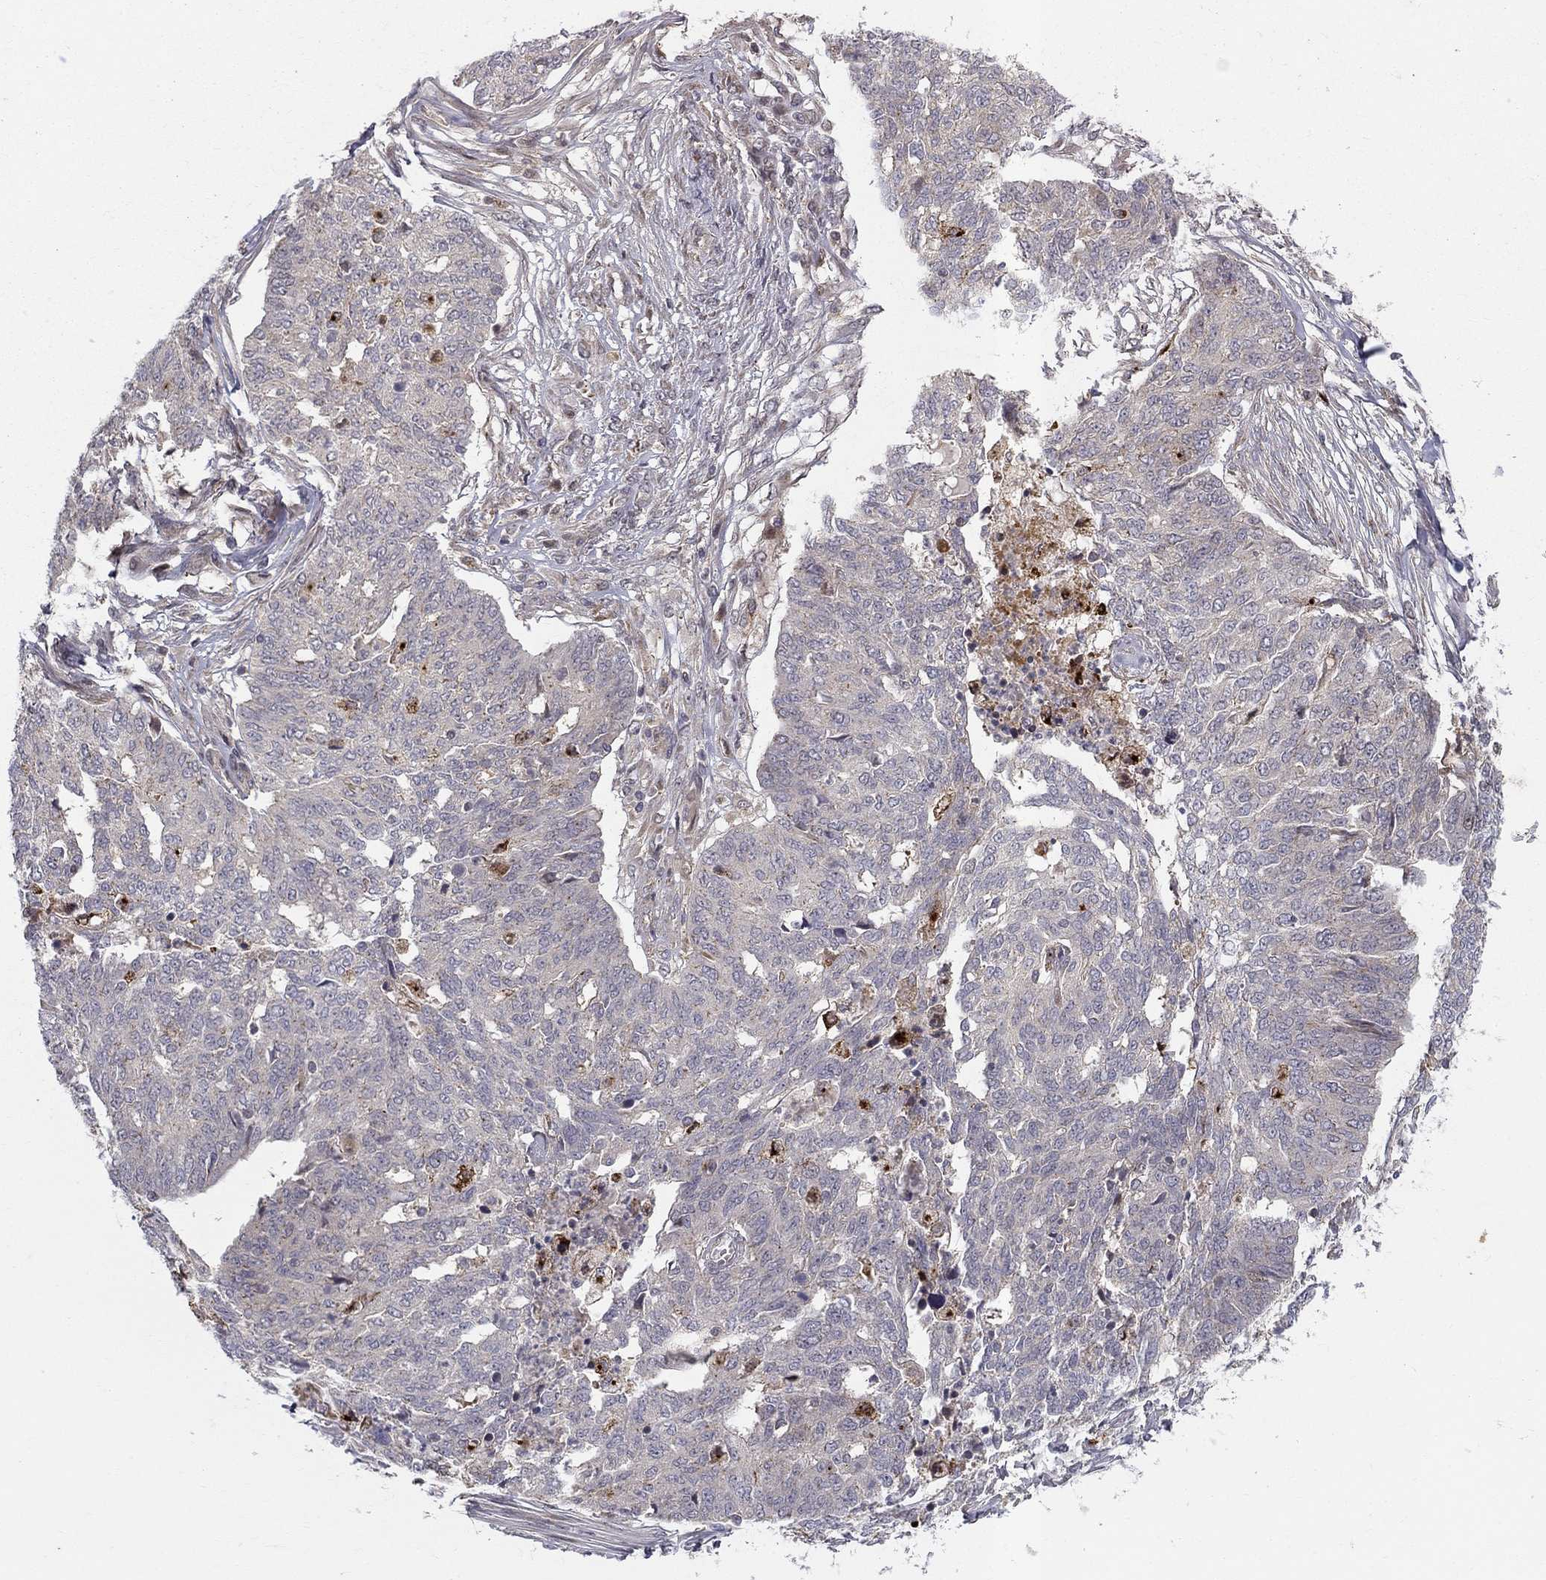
{"staining": {"intensity": "negative", "quantity": "none", "location": "none"}, "tissue": "ovarian cancer", "cell_type": "Tumor cells", "image_type": "cancer", "snomed": [{"axis": "morphology", "description": "Cystadenocarcinoma, serous, NOS"}, {"axis": "topography", "description": "Ovary"}], "caption": "High magnification brightfield microscopy of ovarian serous cystadenocarcinoma stained with DAB (3,3'-diaminobenzidine) (brown) and counterstained with hematoxylin (blue): tumor cells show no significant expression.", "gene": "WDR19", "patient": {"sex": "female", "age": 67}}